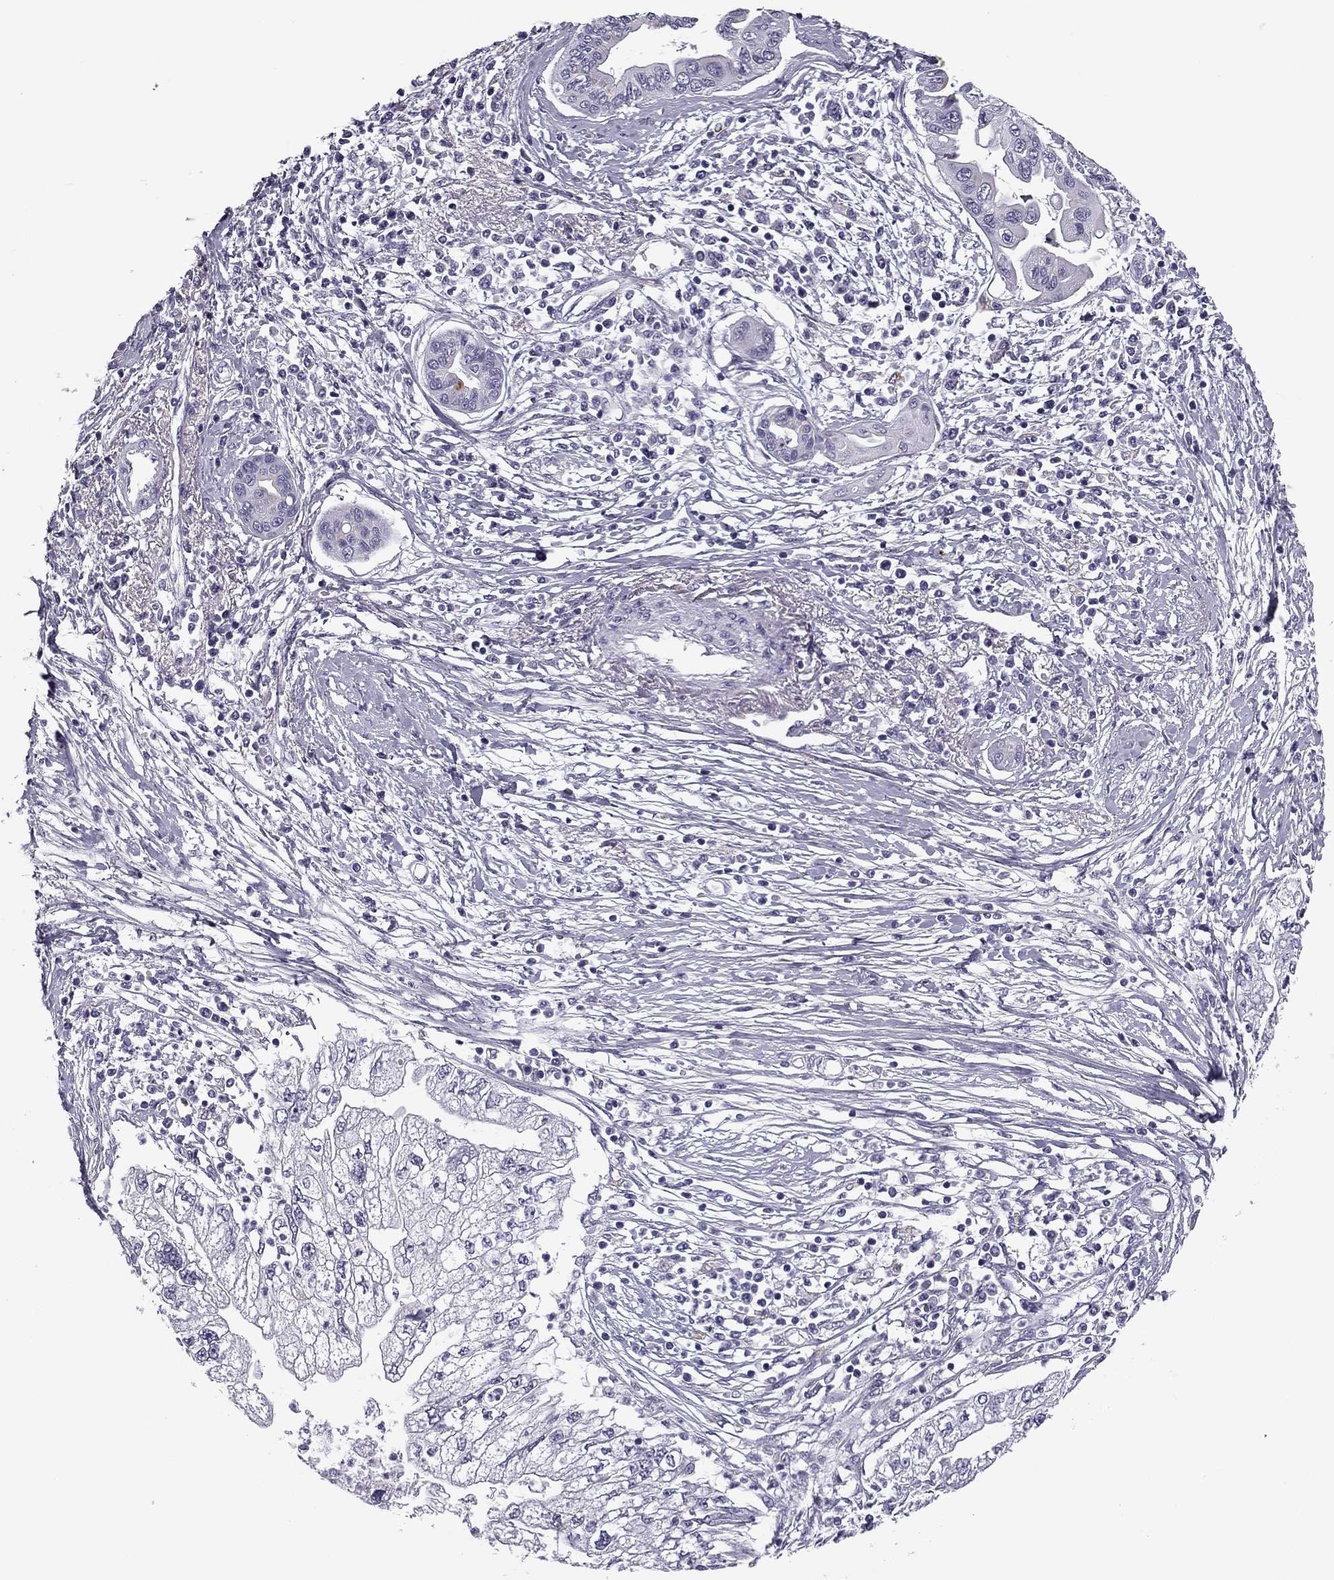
{"staining": {"intensity": "negative", "quantity": "none", "location": "none"}, "tissue": "pancreatic cancer", "cell_type": "Tumor cells", "image_type": "cancer", "snomed": [{"axis": "morphology", "description": "Adenocarcinoma, NOS"}, {"axis": "topography", "description": "Pancreas"}], "caption": "Protein analysis of pancreatic adenocarcinoma displays no significant staining in tumor cells.", "gene": "MC5R", "patient": {"sex": "male", "age": 70}}